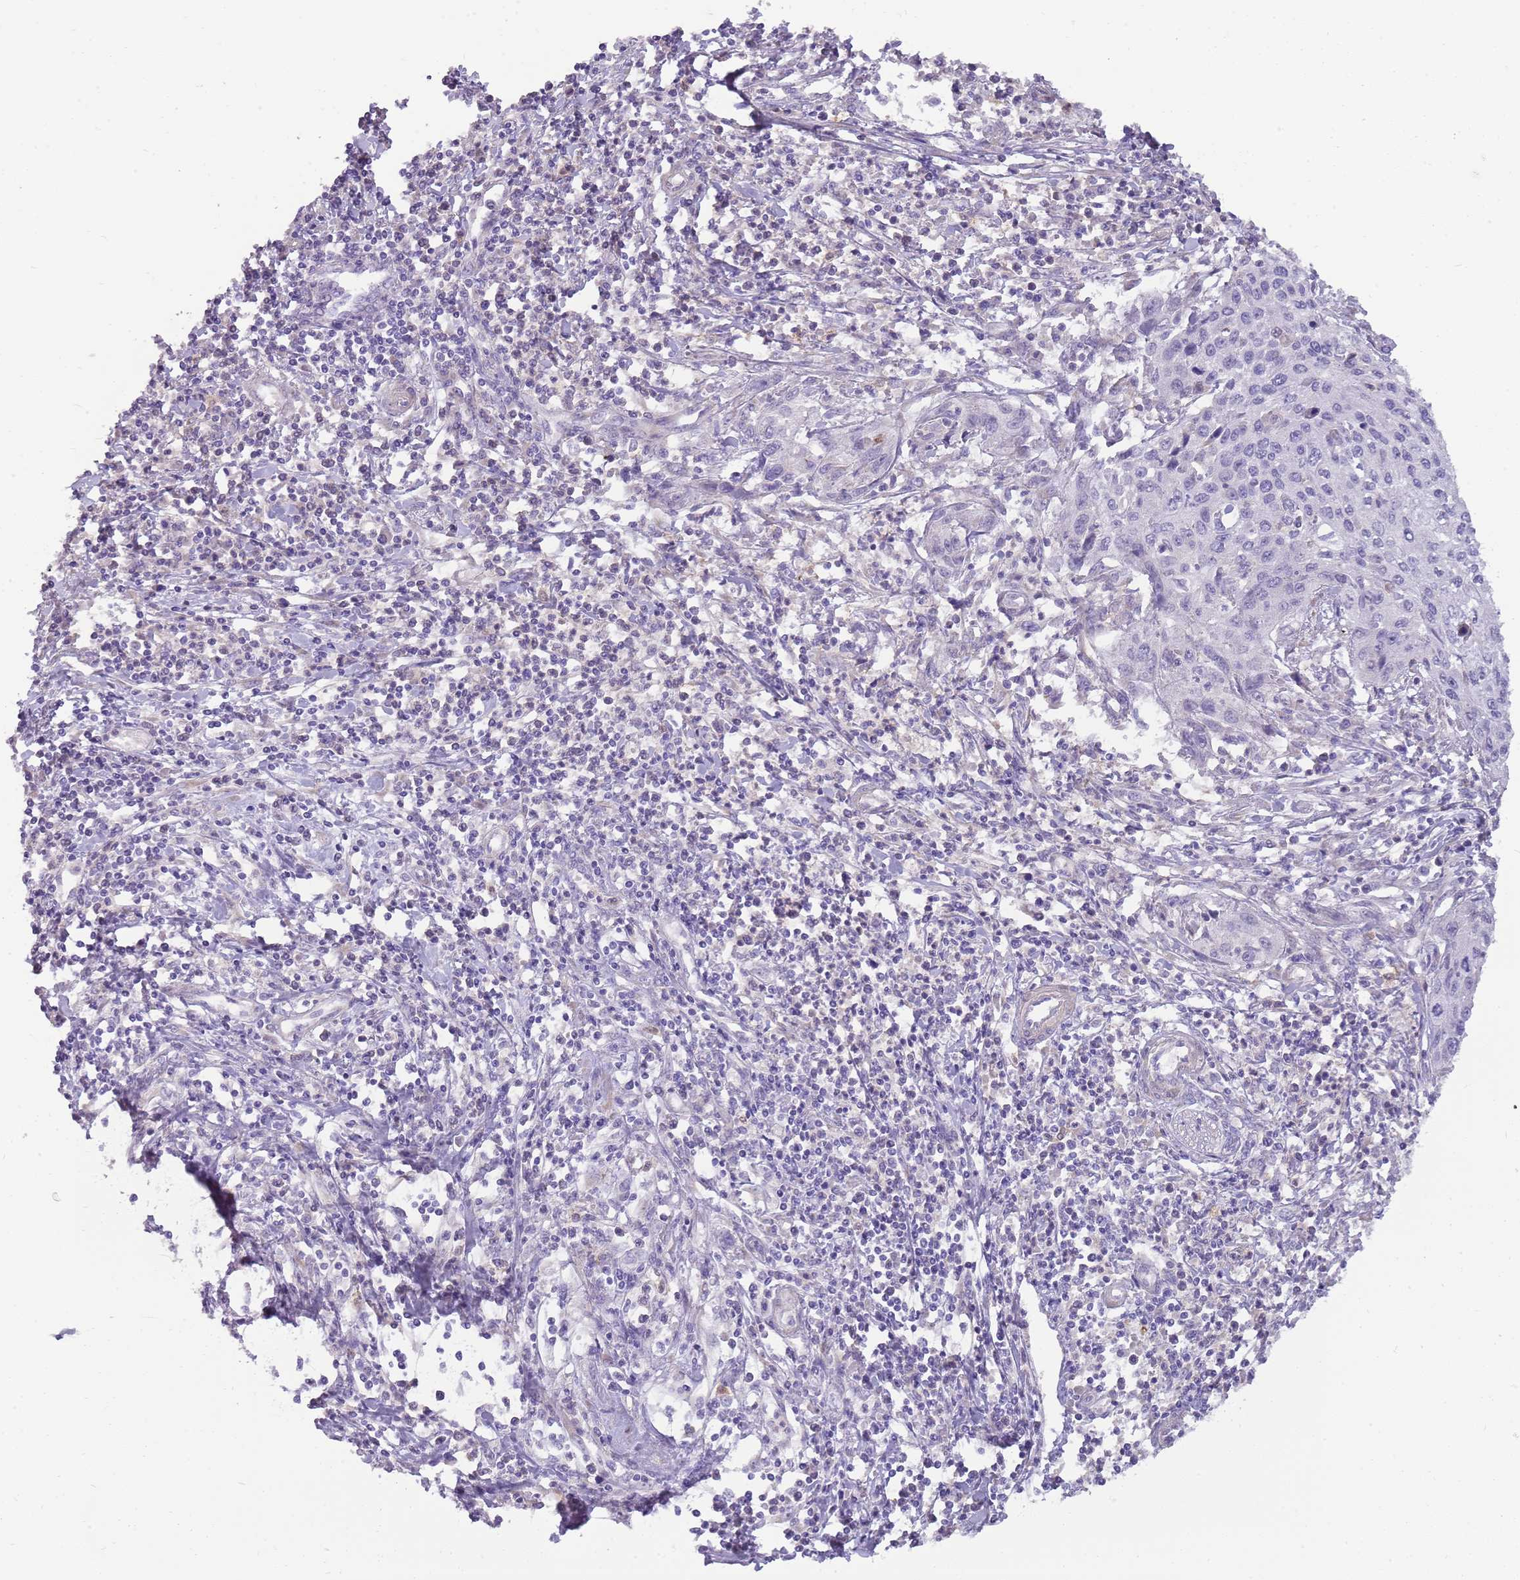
{"staining": {"intensity": "negative", "quantity": "none", "location": "none"}, "tissue": "cervical cancer", "cell_type": "Tumor cells", "image_type": "cancer", "snomed": [{"axis": "morphology", "description": "Squamous cell carcinoma, NOS"}, {"axis": "topography", "description": "Cervix"}], "caption": "IHC image of neoplastic tissue: cervical squamous cell carcinoma stained with DAB (3,3'-diaminobenzidine) demonstrates no significant protein staining in tumor cells. Brightfield microscopy of immunohistochemistry stained with DAB (brown) and hematoxylin (blue), captured at high magnification.", "gene": "DIPK1C", "patient": {"sex": "female", "age": 32}}